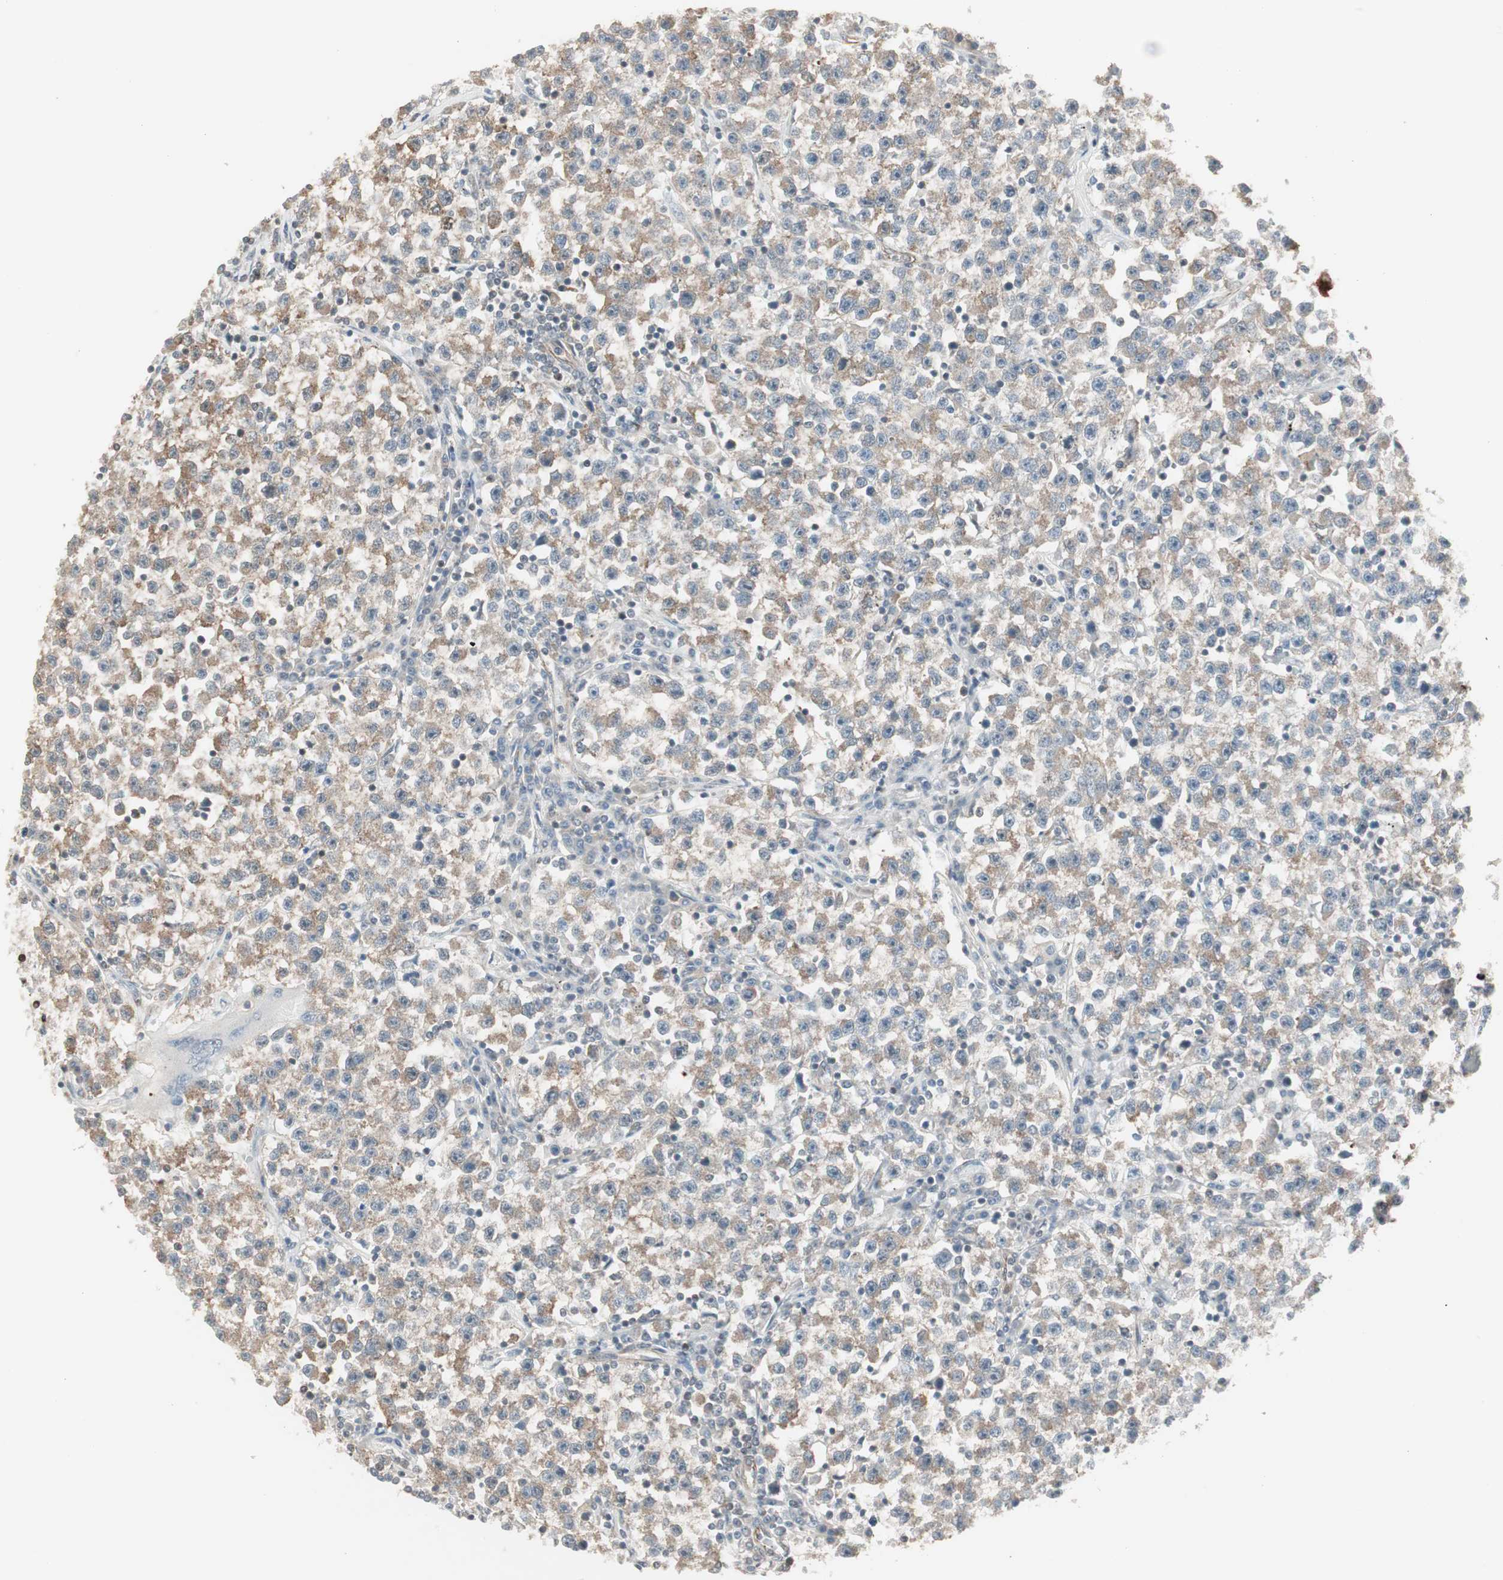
{"staining": {"intensity": "weak", "quantity": ">75%", "location": "cytoplasmic/membranous"}, "tissue": "testis cancer", "cell_type": "Tumor cells", "image_type": "cancer", "snomed": [{"axis": "morphology", "description": "Seminoma, NOS"}, {"axis": "topography", "description": "Testis"}], "caption": "Immunohistochemistry (IHC) (DAB) staining of testis cancer demonstrates weak cytoplasmic/membranous protein positivity in approximately >75% of tumor cells.", "gene": "MAD2L2", "patient": {"sex": "male", "age": 22}}